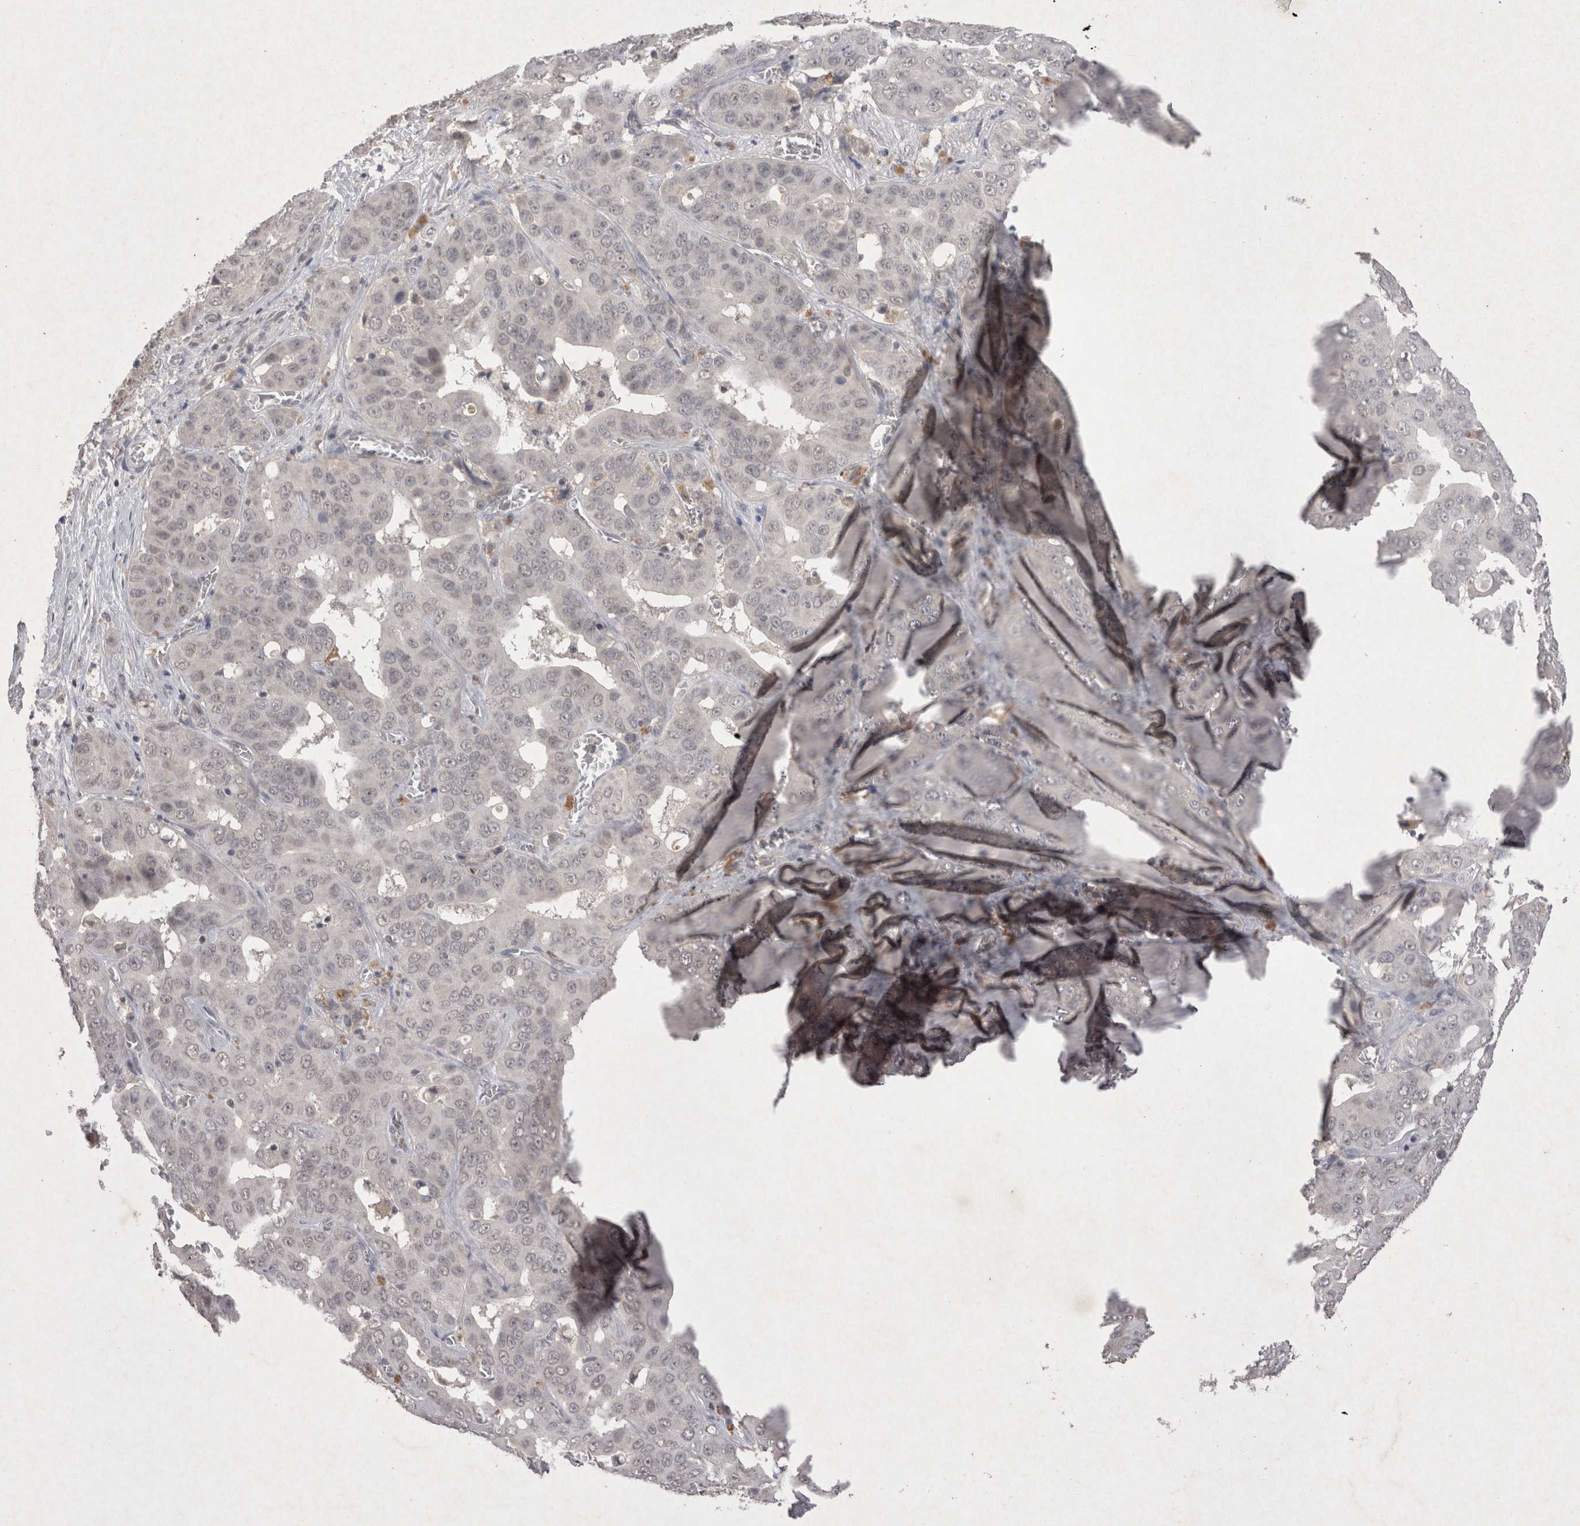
{"staining": {"intensity": "negative", "quantity": "none", "location": "none"}, "tissue": "liver cancer", "cell_type": "Tumor cells", "image_type": "cancer", "snomed": [{"axis": "morphology", "description": "Cholangiocarcinoma"}, {"axis": "topography", "description": "Liver"}], "caption": "High power microscopy photomicrograph of an immunohistochemistry (IHC) histopathology image of liver cholangiocarcinoma, revealing no significant expression in tumor cells. (DAB IHC visualized using brightfield microscopy, high magnification).", "gene": "LYVE1", "patient": {"sex": "female", "age": 52}}